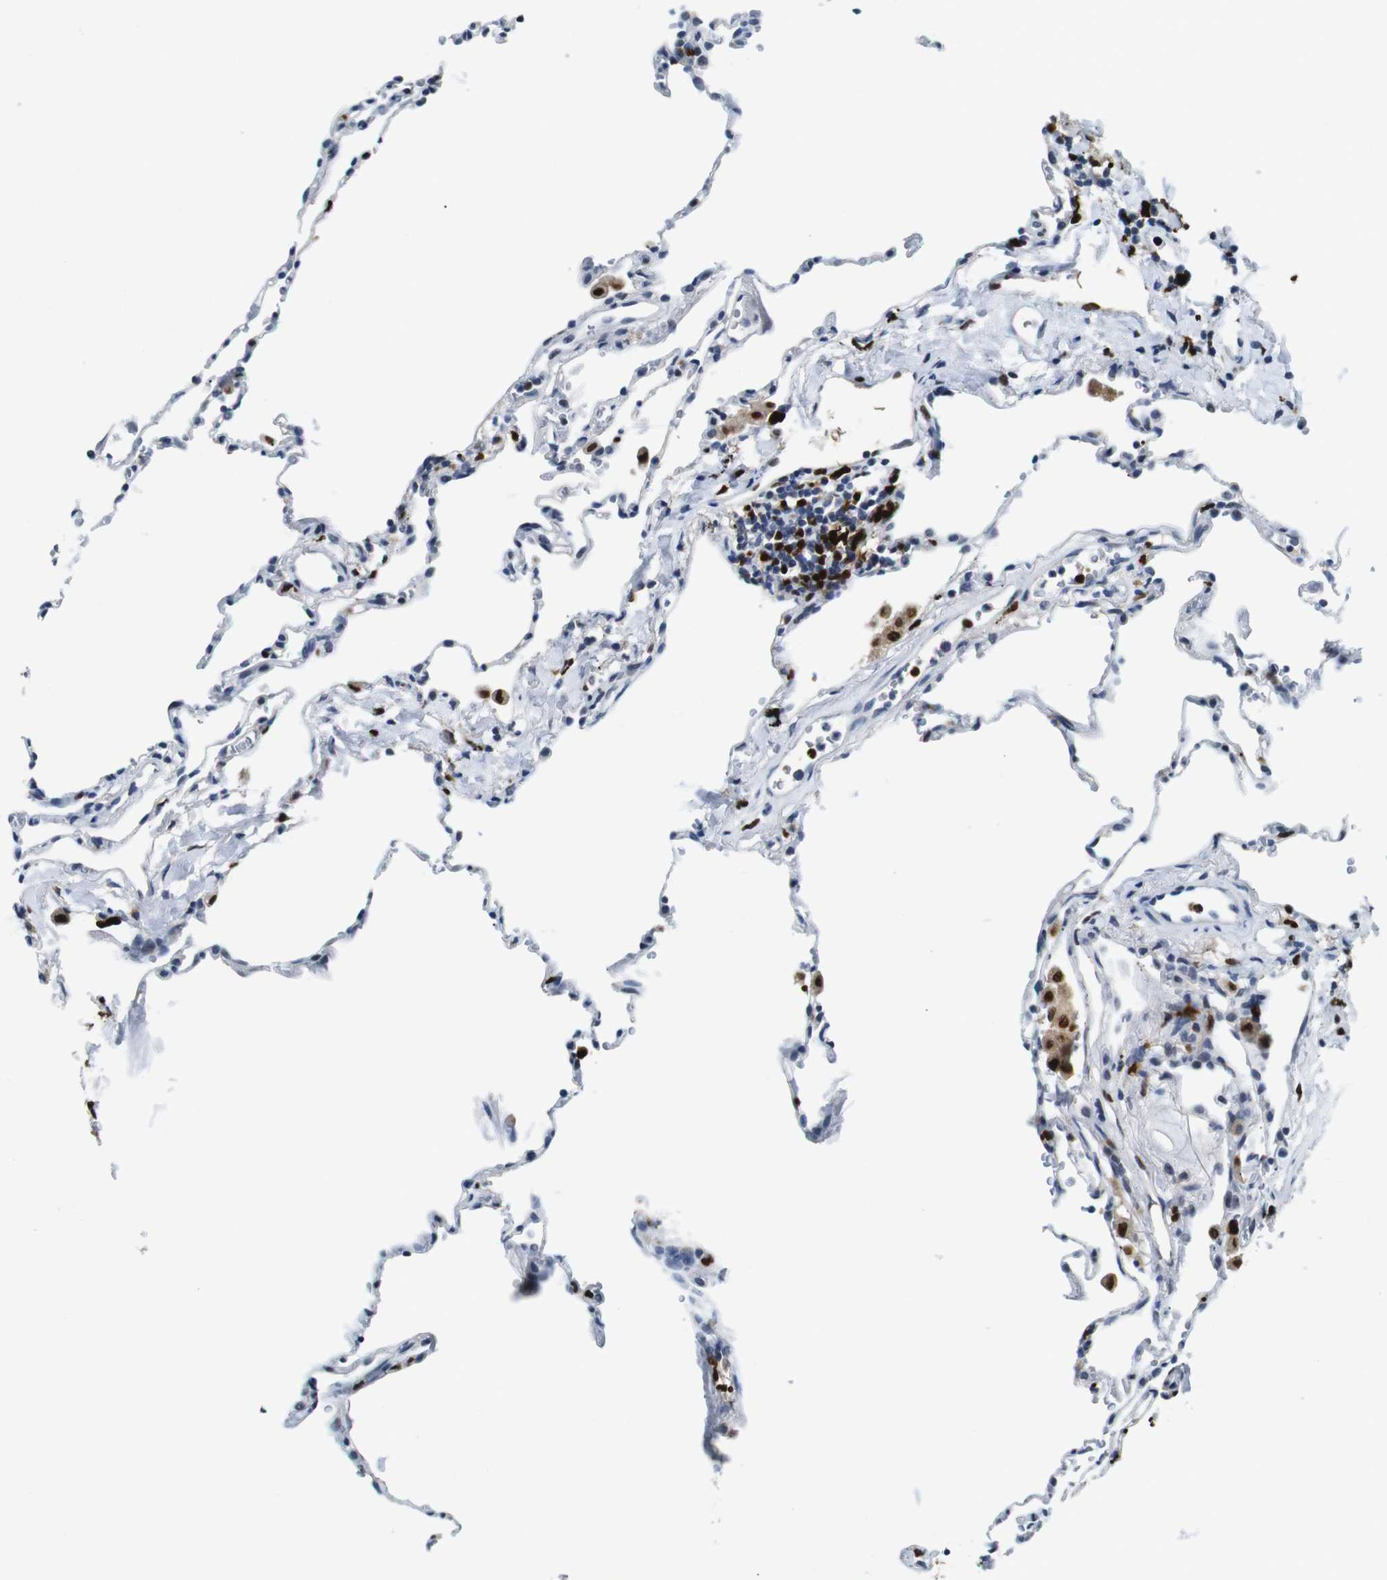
{"staining": {"intensity": "negative", "quantity": "none", "location": "none"}, "tissue": "lung", "cell_type": "Alveolar cells", "image_type": "normal", "snomed": [{"axis": "morphology", "description": "Normal tissue, NOS"}, {"axis": "topography", "description": "Lung"}], "caption": "The image displays no staining of alveolar cells in unremarkable lung. (DAB immunohistochemistry, high magnification).", "gene": "IRF8", "patient": {"sex": "male", "age": 59}}